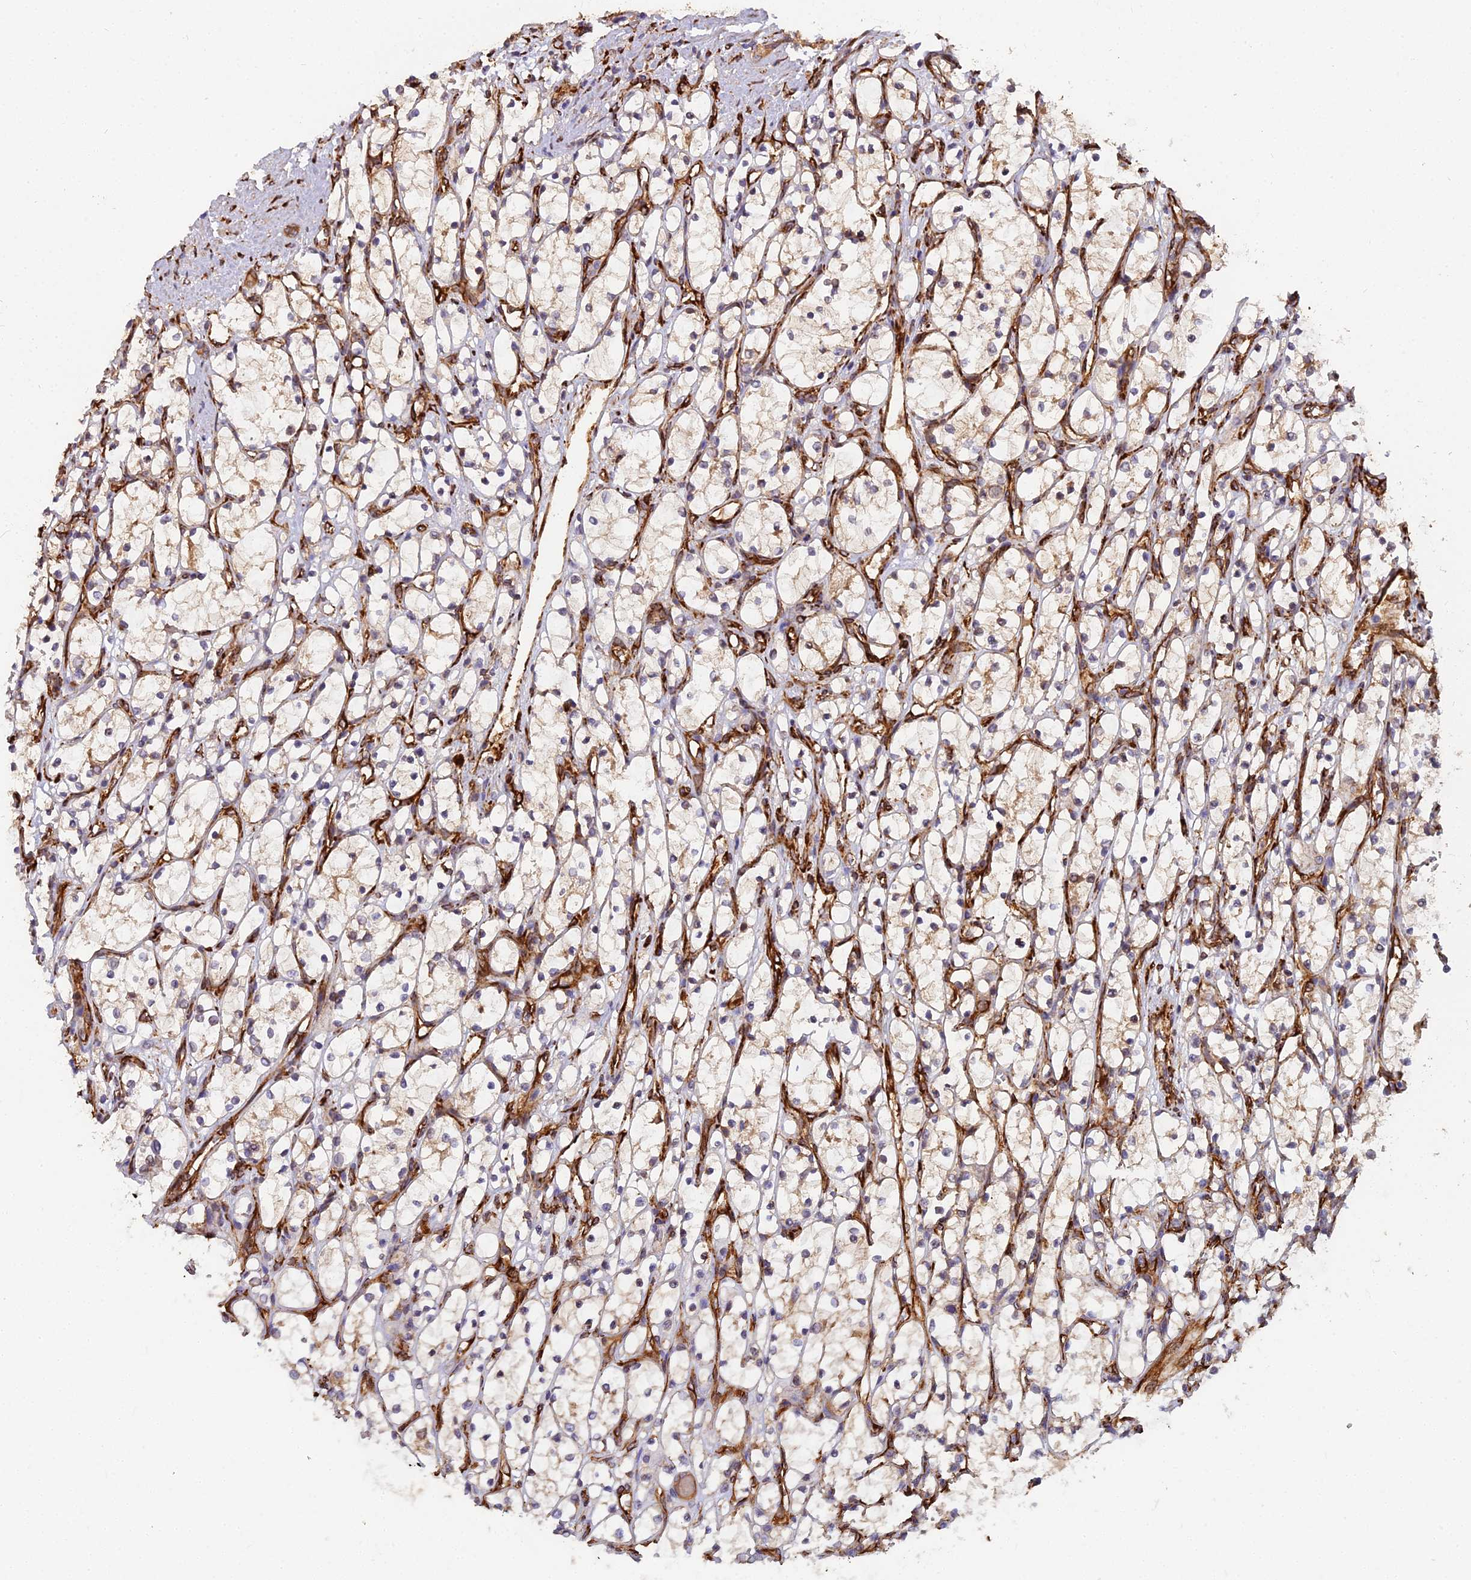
{"staining": {"intensity": "weak", "quantity": "<25%", "location": "cytoplasmic/membranous"}, "tissue": "renal cancer", "cell_type": "Tumor cells", "image_type": "cancer", "snomed": [{"axis": "morphology", "description": "Adenocarcinoma, NOS"}, {"axis": "topography", "description": "Kidney"}], "caption": "Tumor cells show no significant protein staining in renal cancer.", "gene": "NDUFAF7", "patient": {"sex": "female", "age": 69}}